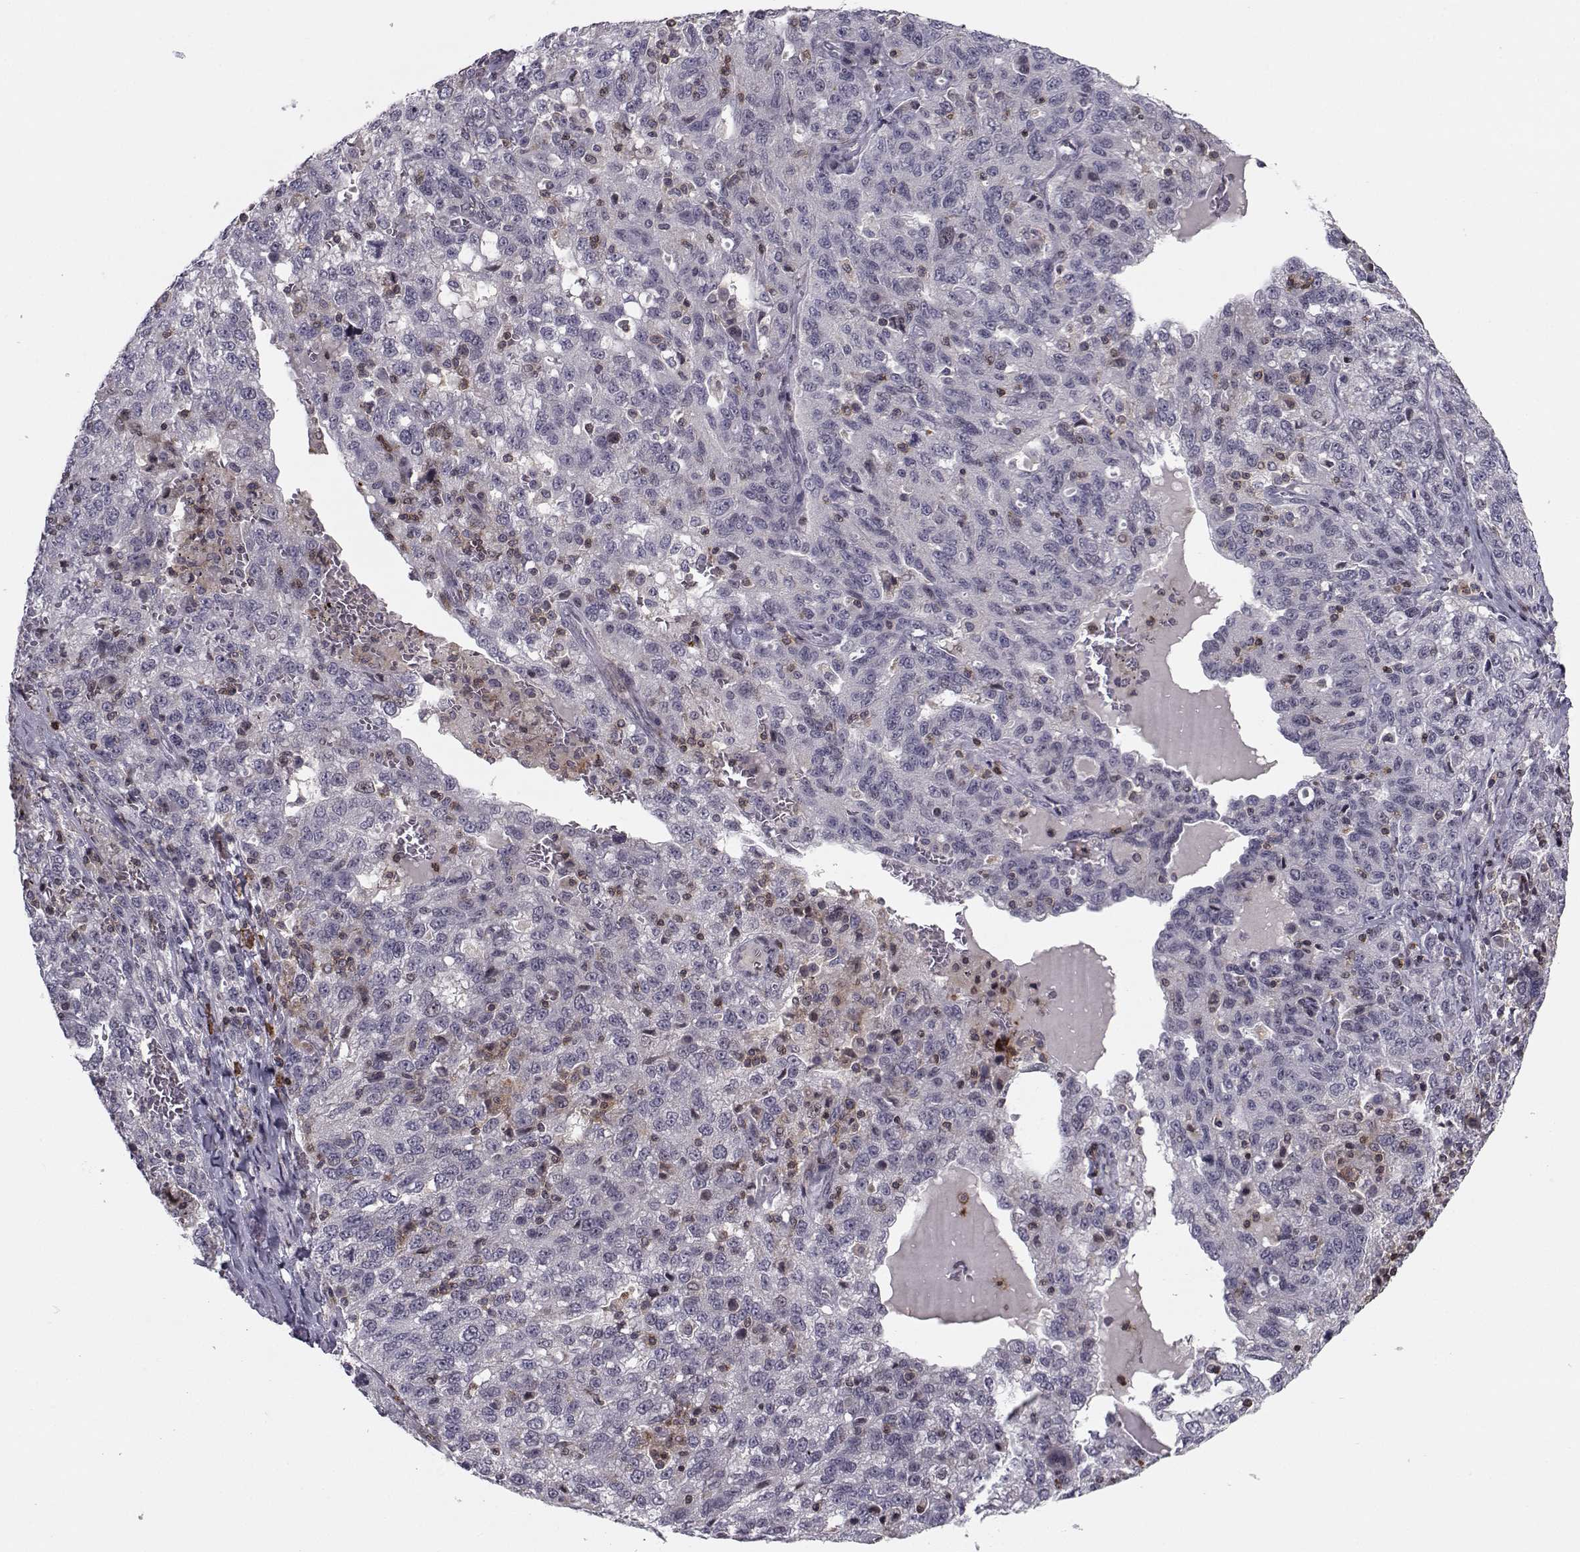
{"staining": {"intensity": "negative", "quantity": "none", "location": "none"}, "tissue": "ovarian cancer", "cell_type": "Tumor cells", "image_type": "cancer", "snomed": [{"axis": "morphology", "description": "Cystadenocarcinoma, serous, NOS"}, {"axis": "topography", "description": "Ovary"}], "caption": "Immunohistochemistry histopathology image of human ovarian cancer stained for a protein (brown), which reveals no staining in tumor cells.", "gene": "PCP4L1", "patient": {"sex": "female", "age": 71}}